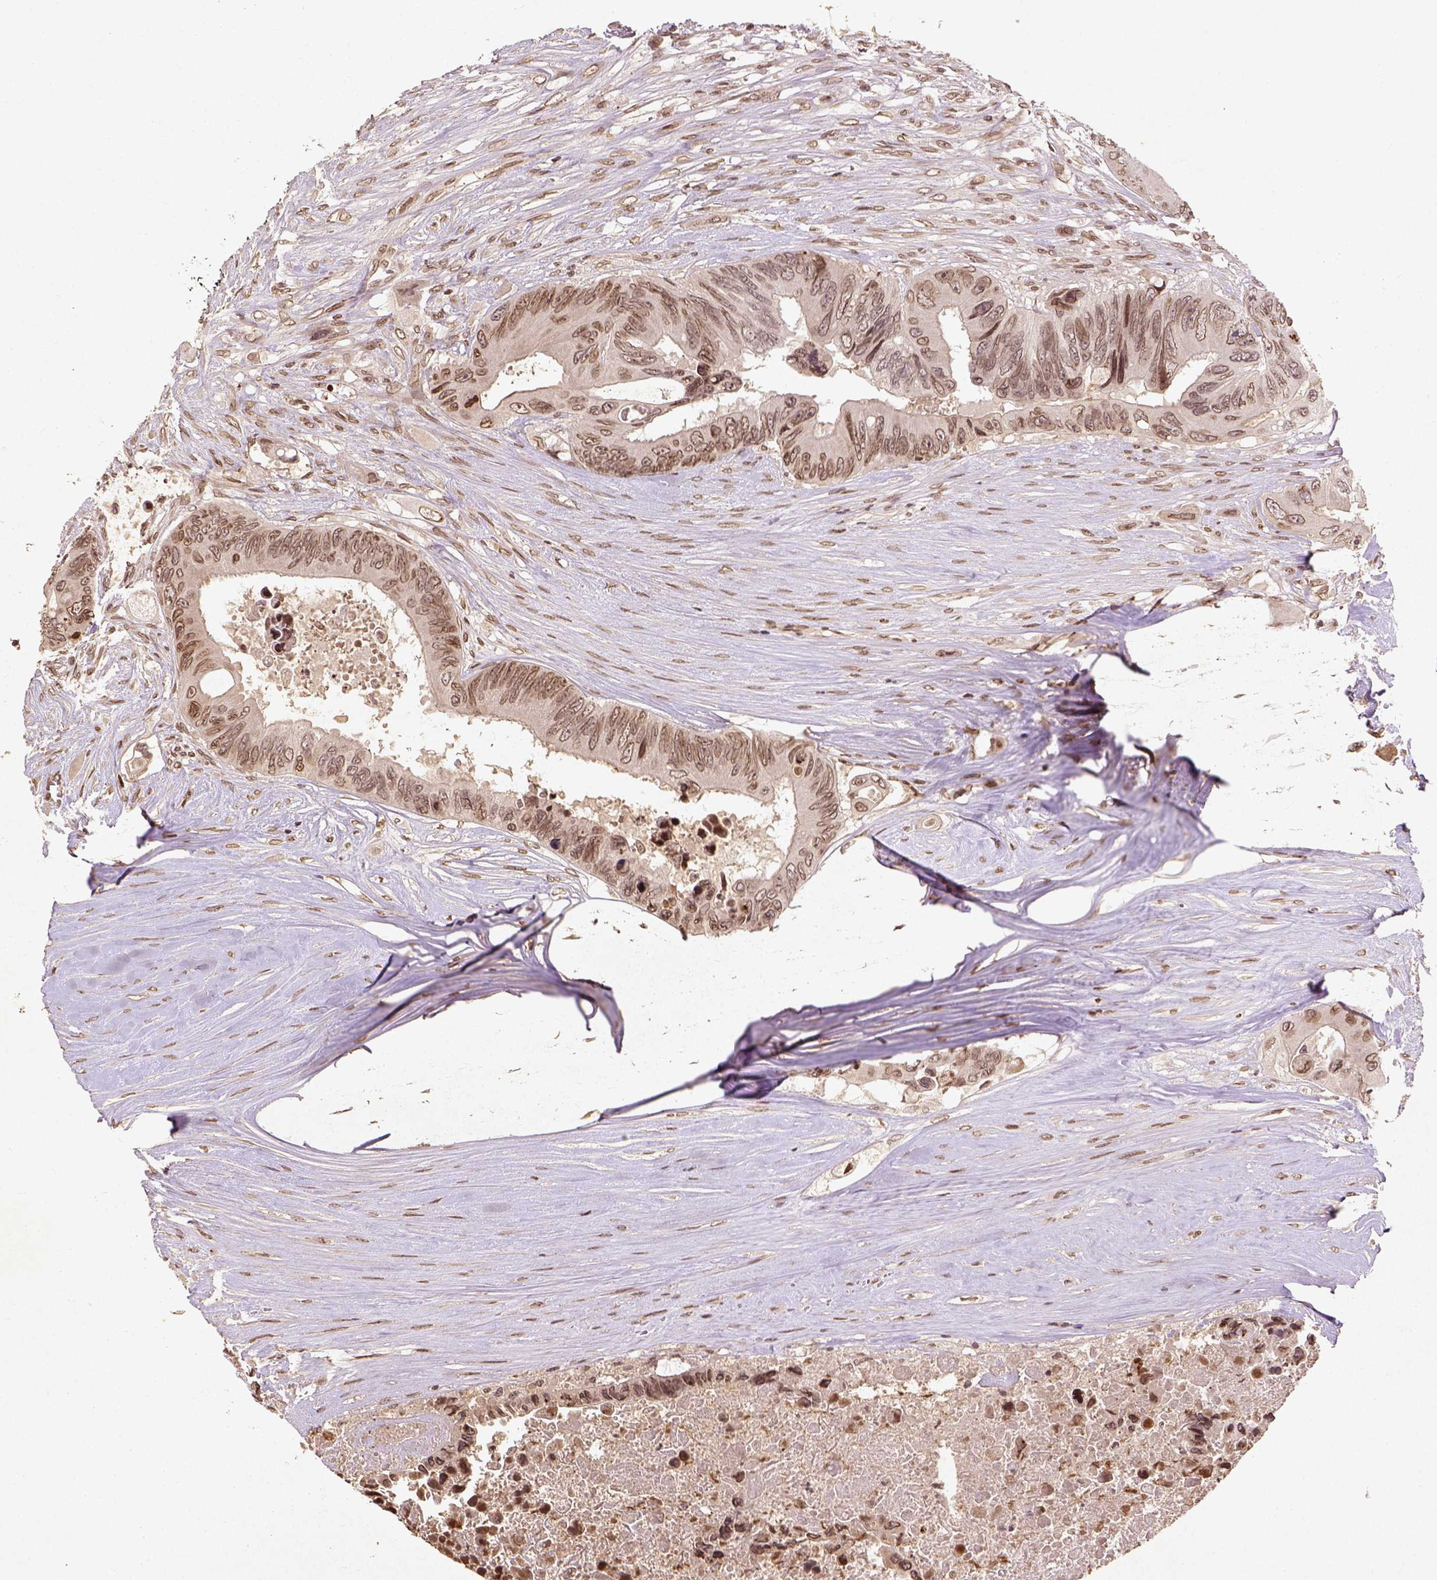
{"staining": {"intensity": "moderate", "quantity": ">75%", "location": "nuclear"}, "tissue": "colorectal cancer", "cell_type": "Tumor cells", "image_type": "cancer", "snomed": [{"axis": "morphology", "description": "Adenocarcinoma, NOS"}, {"axis": "topography", "description": "Colon"}], "caption": "IHC histopathology image of colorectal cancer stained for a protein (brown), which demonstrates medium levels of moderate nuclear expression in about >75% of tumor cells.", "gene": "BANF1", "patient": {"sex": "female", "age": 48}}